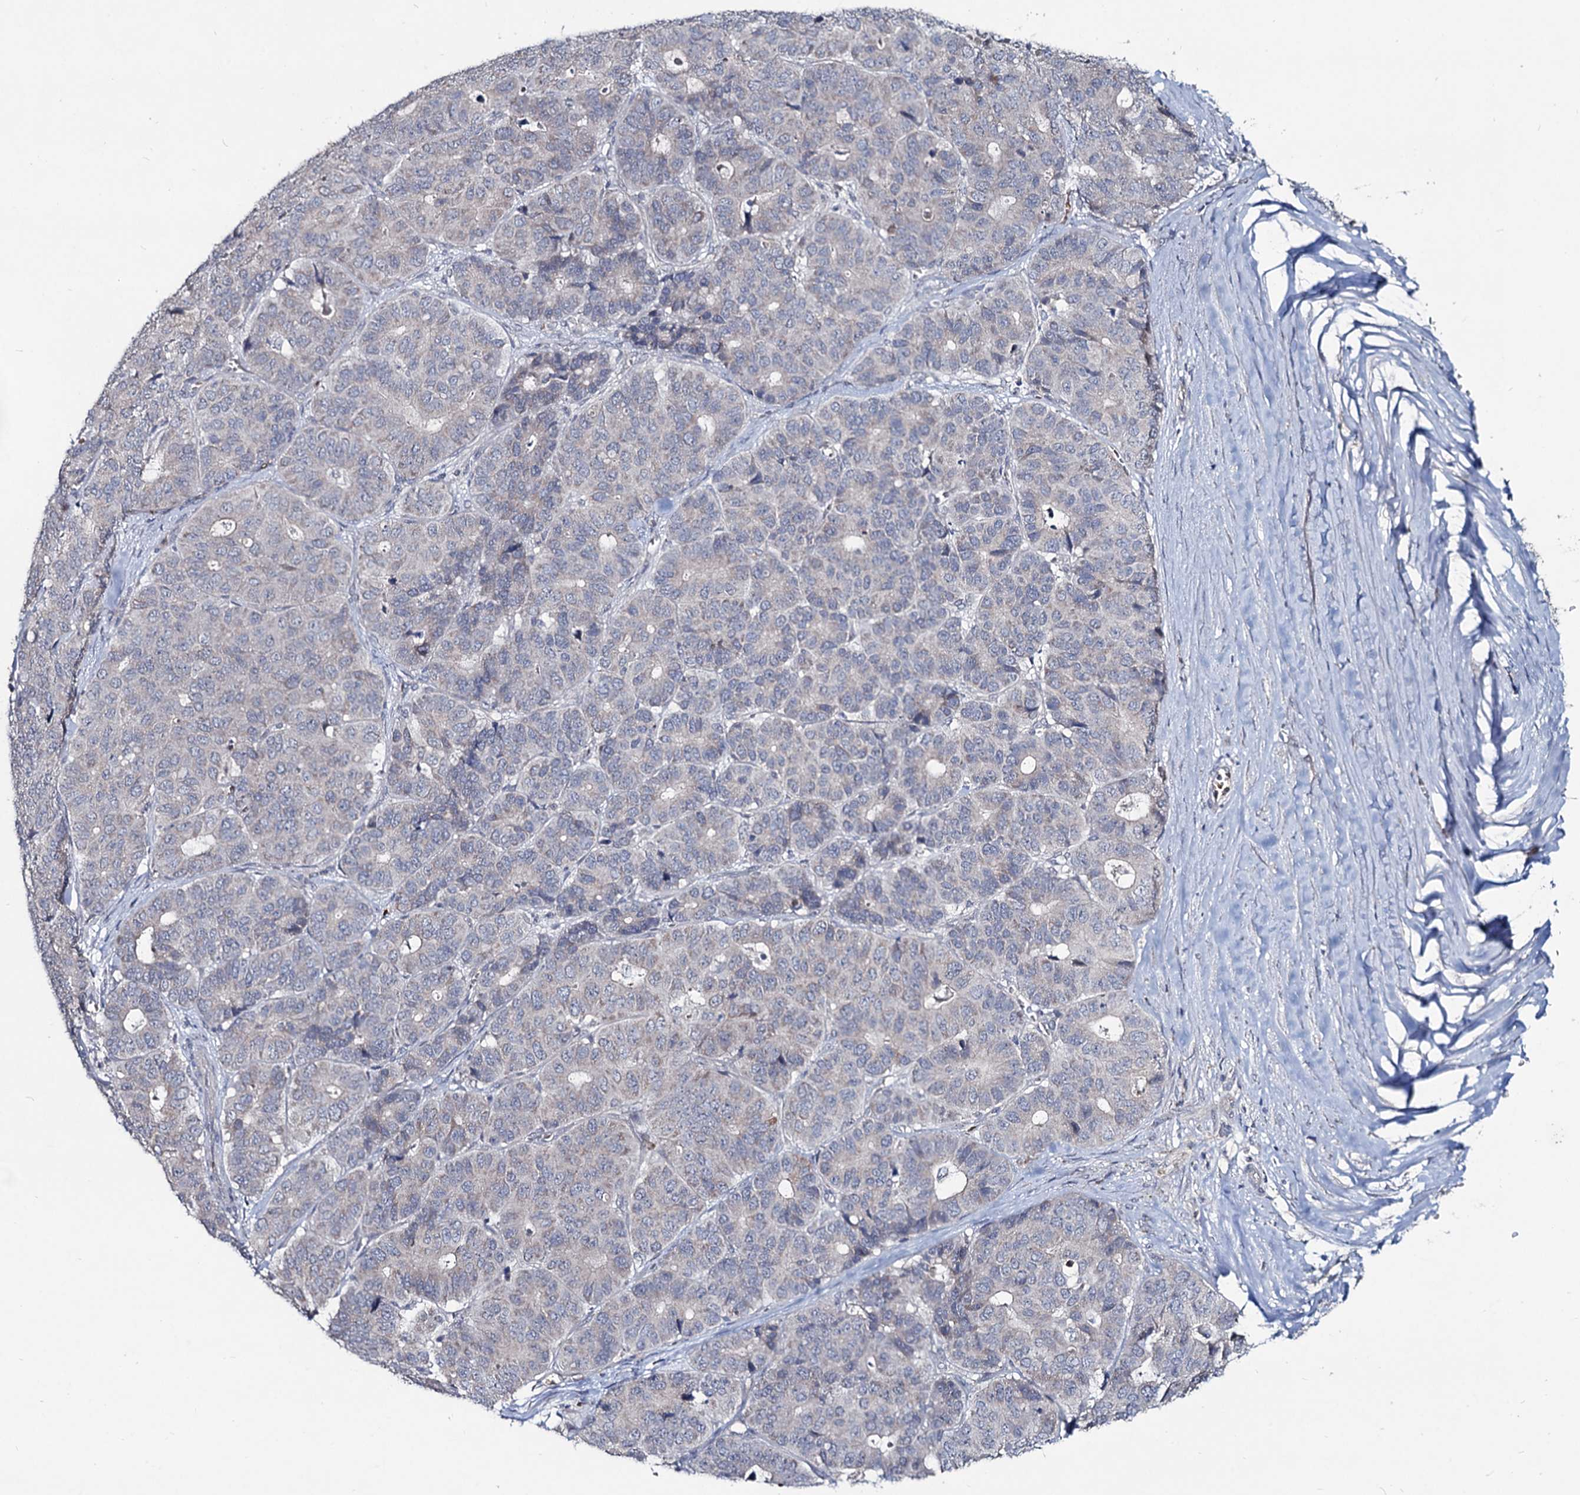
{"staining": {"intensity": "negative", "quantity": "none", "location": "none"}, "tissue": "pancreatic cancer", "cell_type": "Tumor cells", "image_type": "cancer", "snomed": [{"axis": "morphology", "description": "Adenocarcinoma, NOS"}, {"axis": "topography", "description": "Pancreas"}], "caption": "The immunohistochemistry histopathology image has no significant positivity in tumor cells of pancreatic adenocarcinoma tissue.", "gene": "RNF6", "patient": {"sex": "male", "age": 50}}